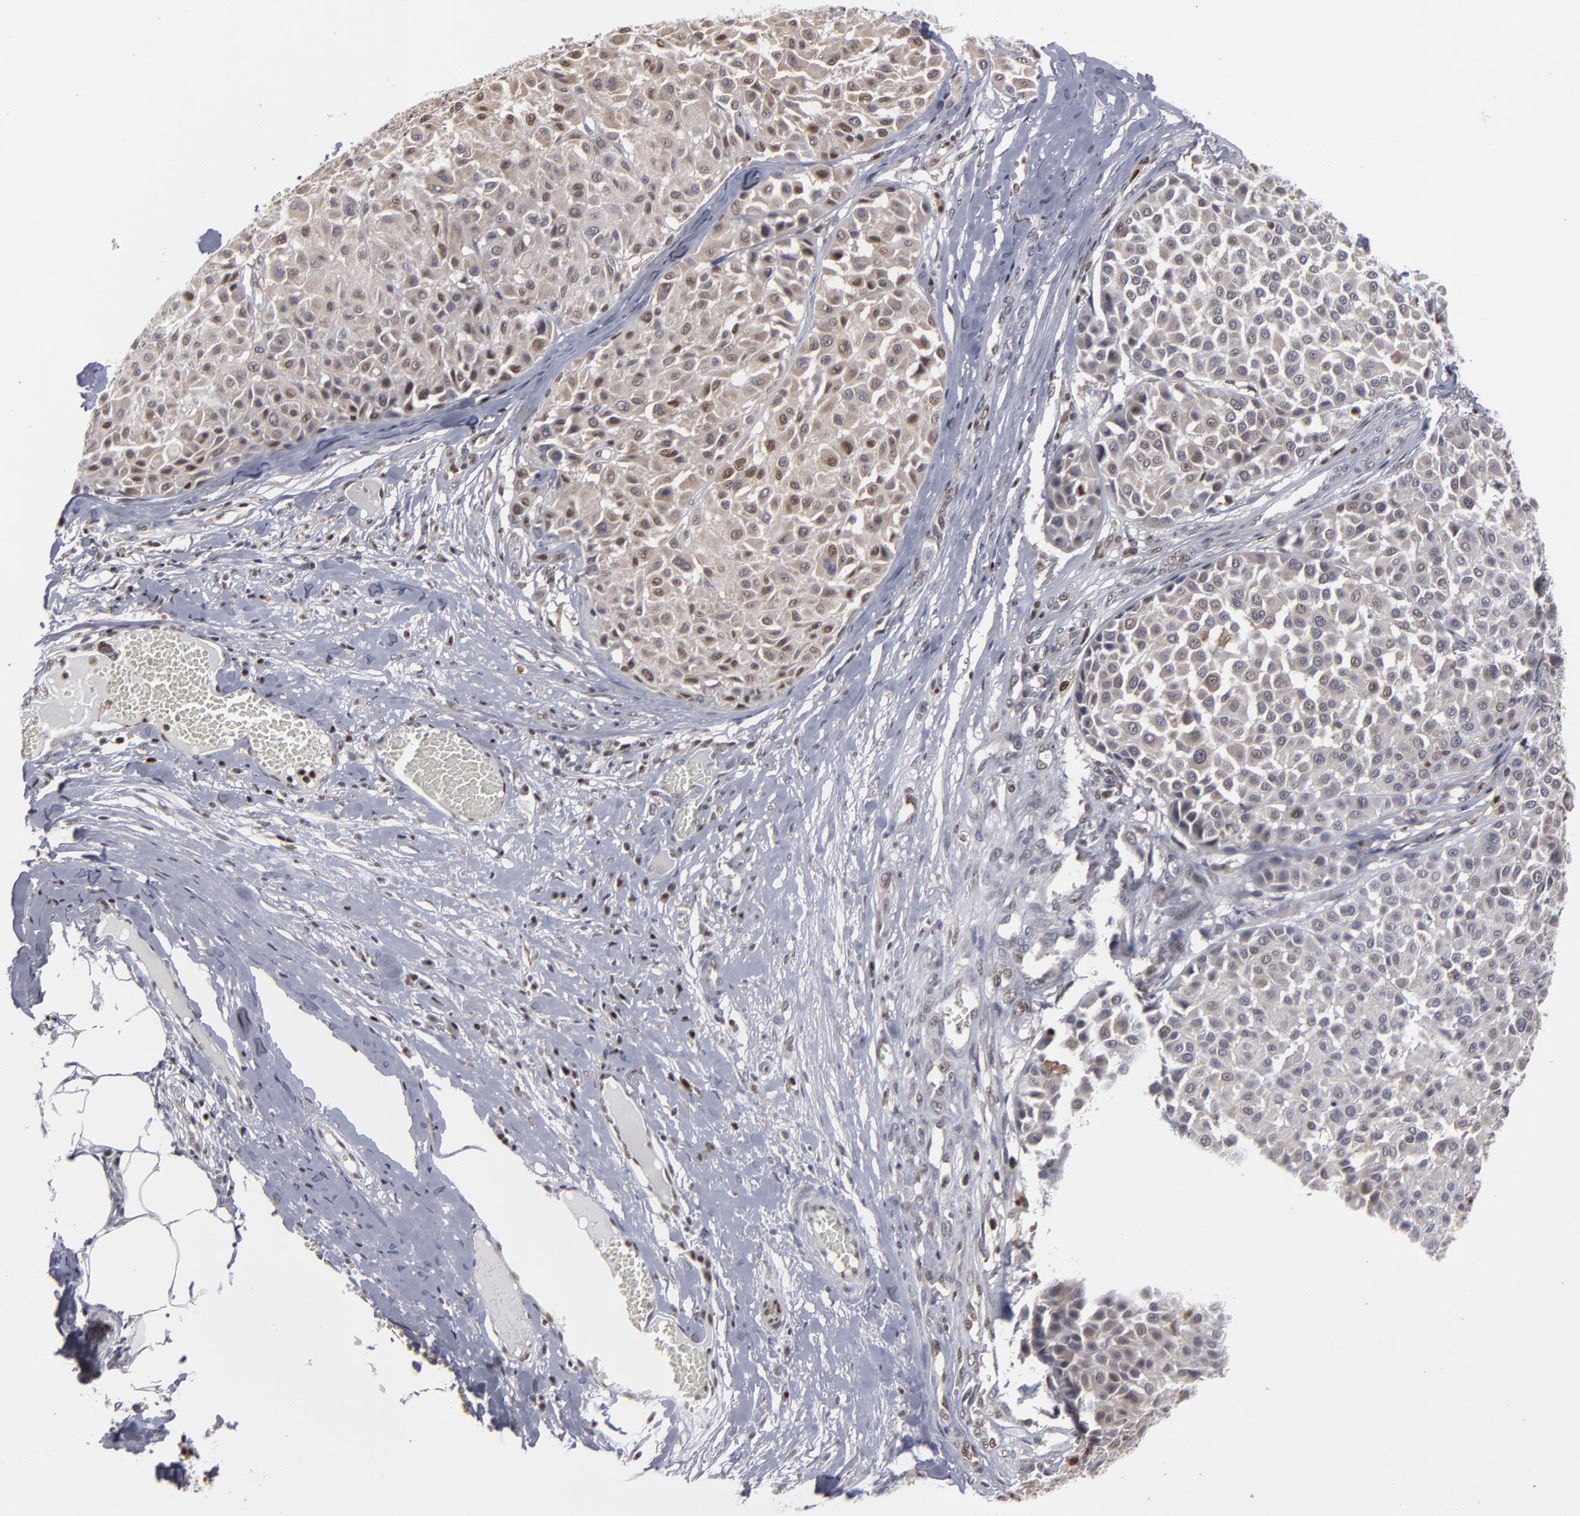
{"staining": {"intensity": "moderate", "quantity": "25%-75%", "location": "cytoplasmic/membranous,nuclear"}, "tissue": "melanoma", "cell_type": "Tumor cells", "image_type": "cancer", "snomed": [{"axis": "morphology", "description": "Malignant melanoma, Metastatic site"}, {"axis": "topography", "description": "Soft tissue"}], "caption": "Immunohistochemistry micrograph of malignant melanoma (metastatic site) stained for a protein (brown), which reveals medium levels of moderate cytoplasmic/membranous and nuclear staining in approximately 25%-75% of tumor cells.", "gene": "GSR", "patient": {"sex": "male", "age": 41}}